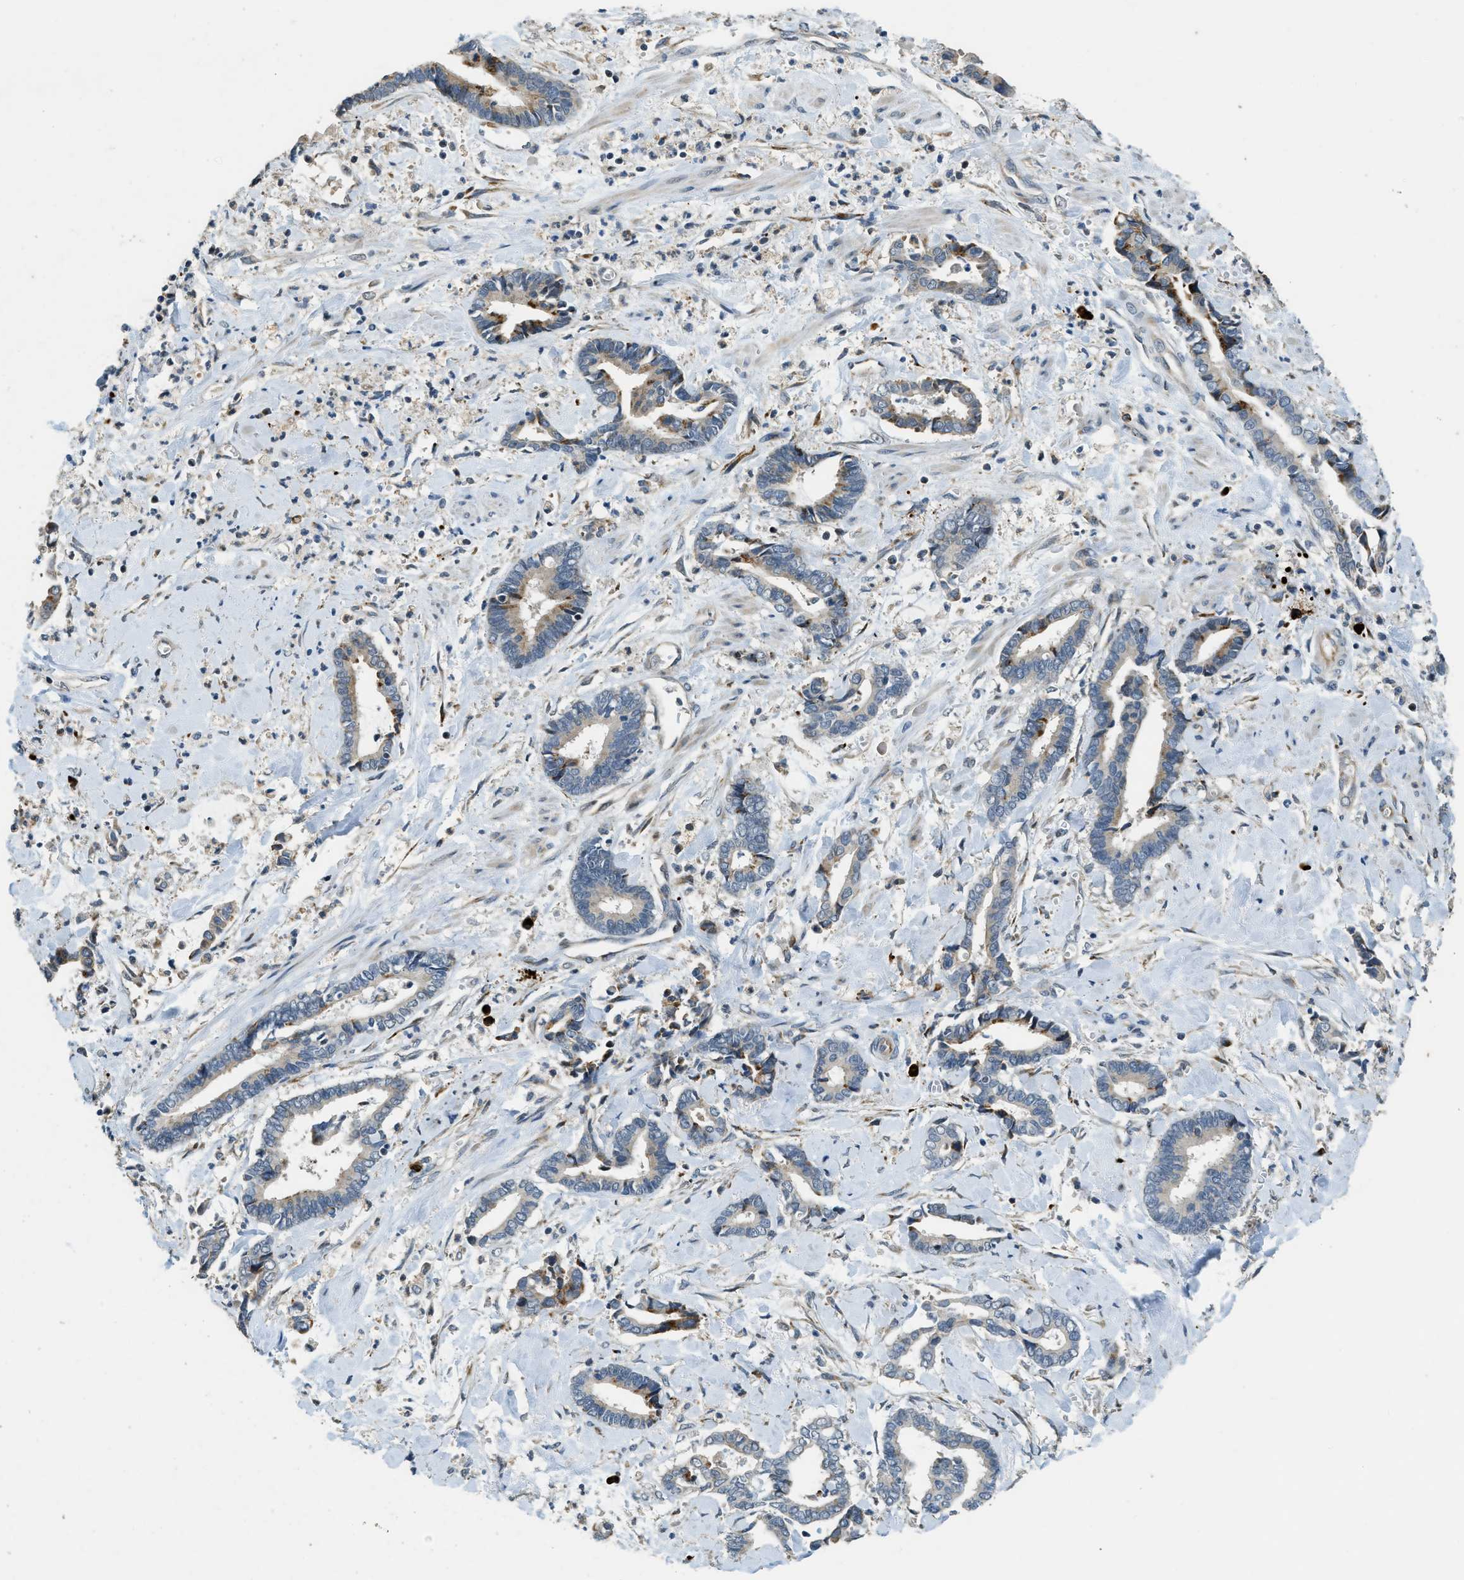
{"staining": {"intensity": "moderate", "quantity": "<25%", "location": "cytoplasmic/membranous"}, "tissue": "cervical cancer", "cell_type": "Tumor cells", "image_type": "cancer", "snomed": [{"axis": "morphology", "description": "Adenocarcinoma, NOS"}, {"axis": "topography", "description": "Cervix"}], "caption": "Cervical cancer tissue reveals moderate cytoplasmic/membranous expression in about <25% of tumor cells", "gene": "HERC2", "patient": {"sex": "female", "age": 44}}